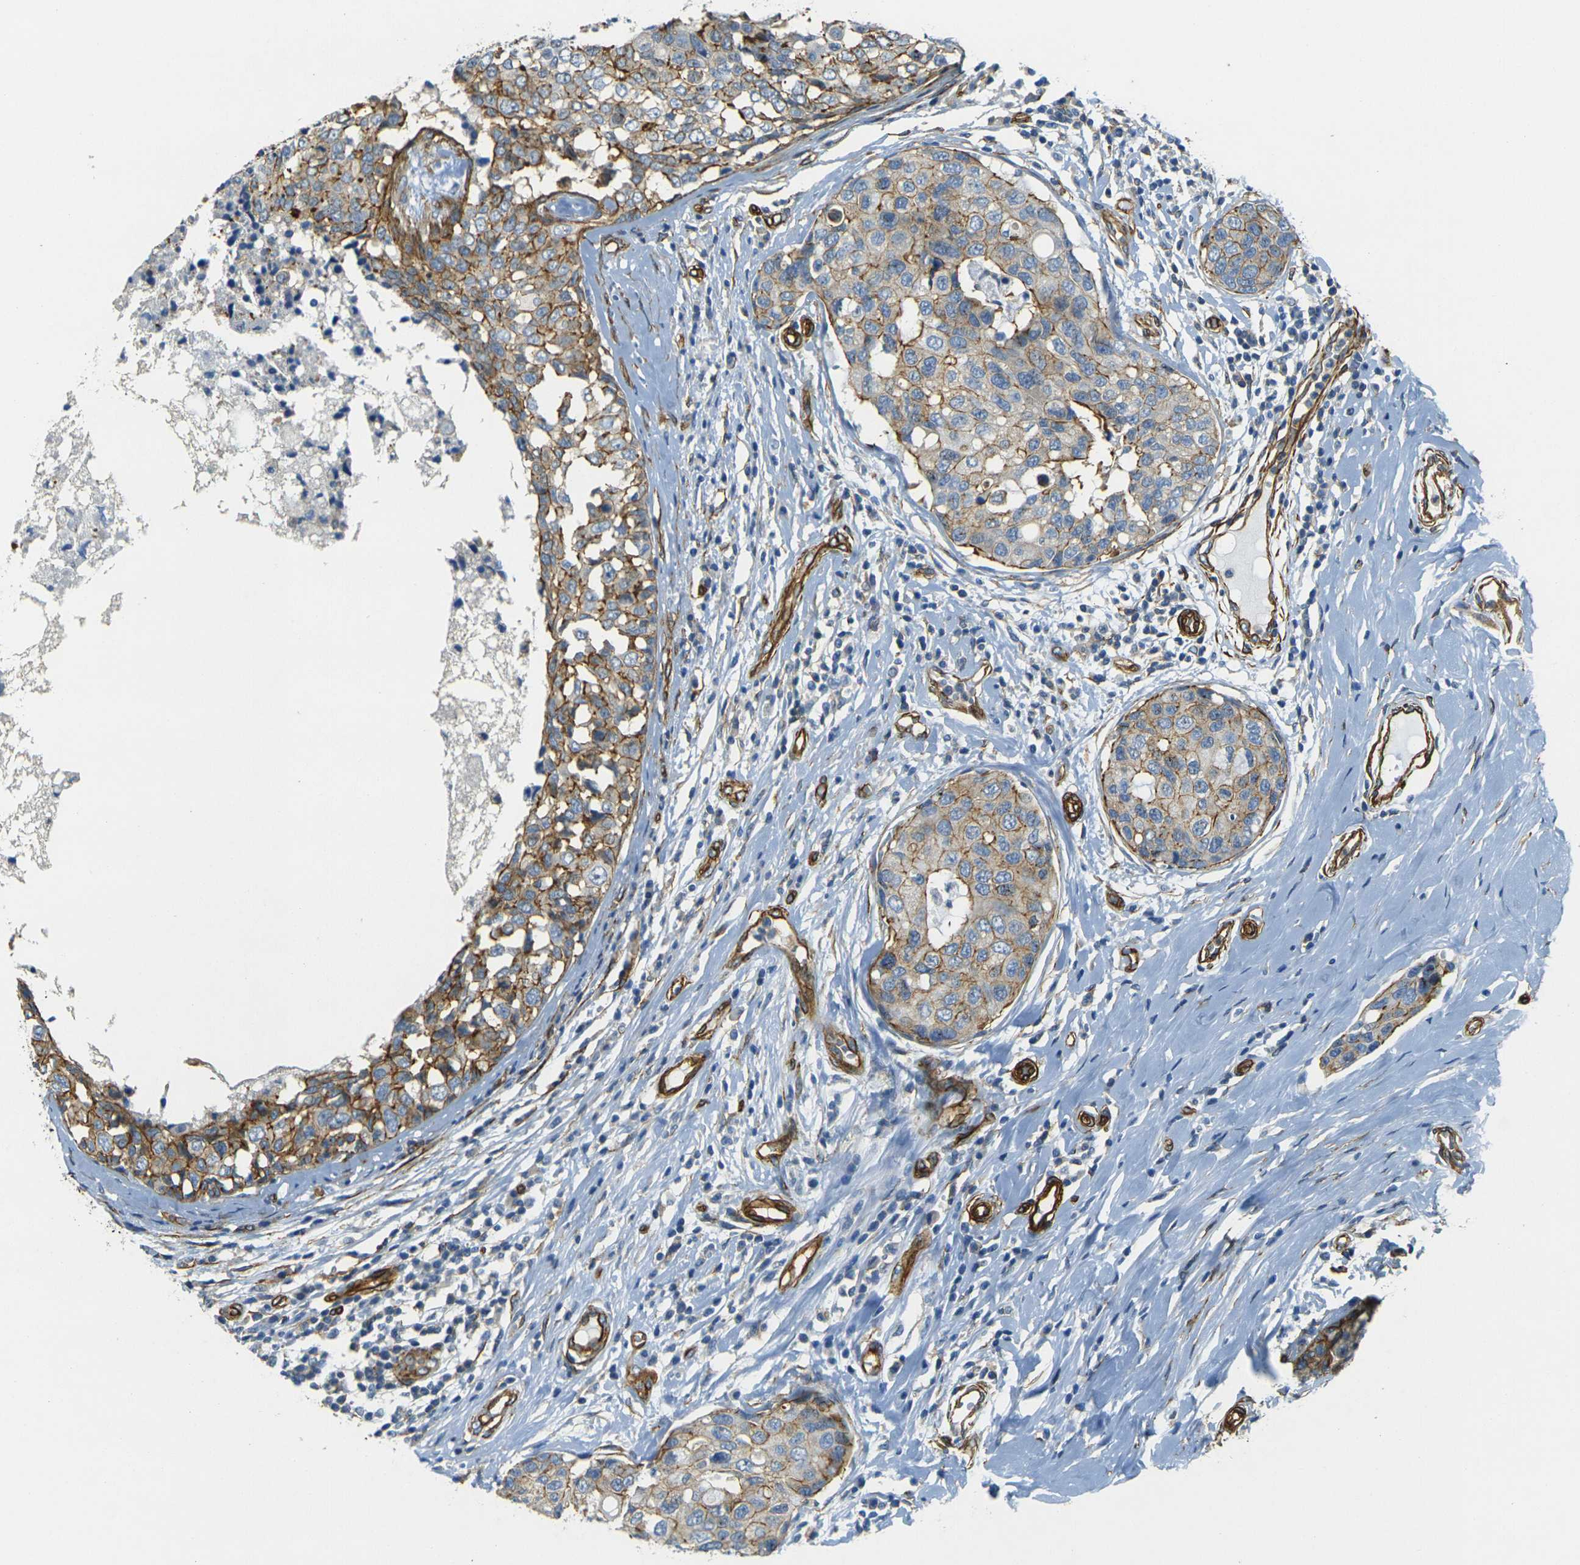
{"staining": {"intensity": "weak", "quantity": "25%-75%", "location": "cytoplasmic/membranous"}, "tissue": "breast cancer", "cell_type": "Tumor cells", "image_type": "cancer", "snomed": [{"axis": "morphology", "description": "Duct carcinoma"}, {"axis": "topography", "description": "Breast"}], "caption": "IHC micrograph of neoplastic tissue: human invasive ductal carcinoma (breast) stained using immunohistochemistry (IHC) shows low levels of weak protein expression localized specifically in the cytoplasmic/membranous of tumor cells, appearing as a cytoplasmic/membranous brown color.", "gene": "EPHA7", "patient": {"sex": "female", "age": 27}}